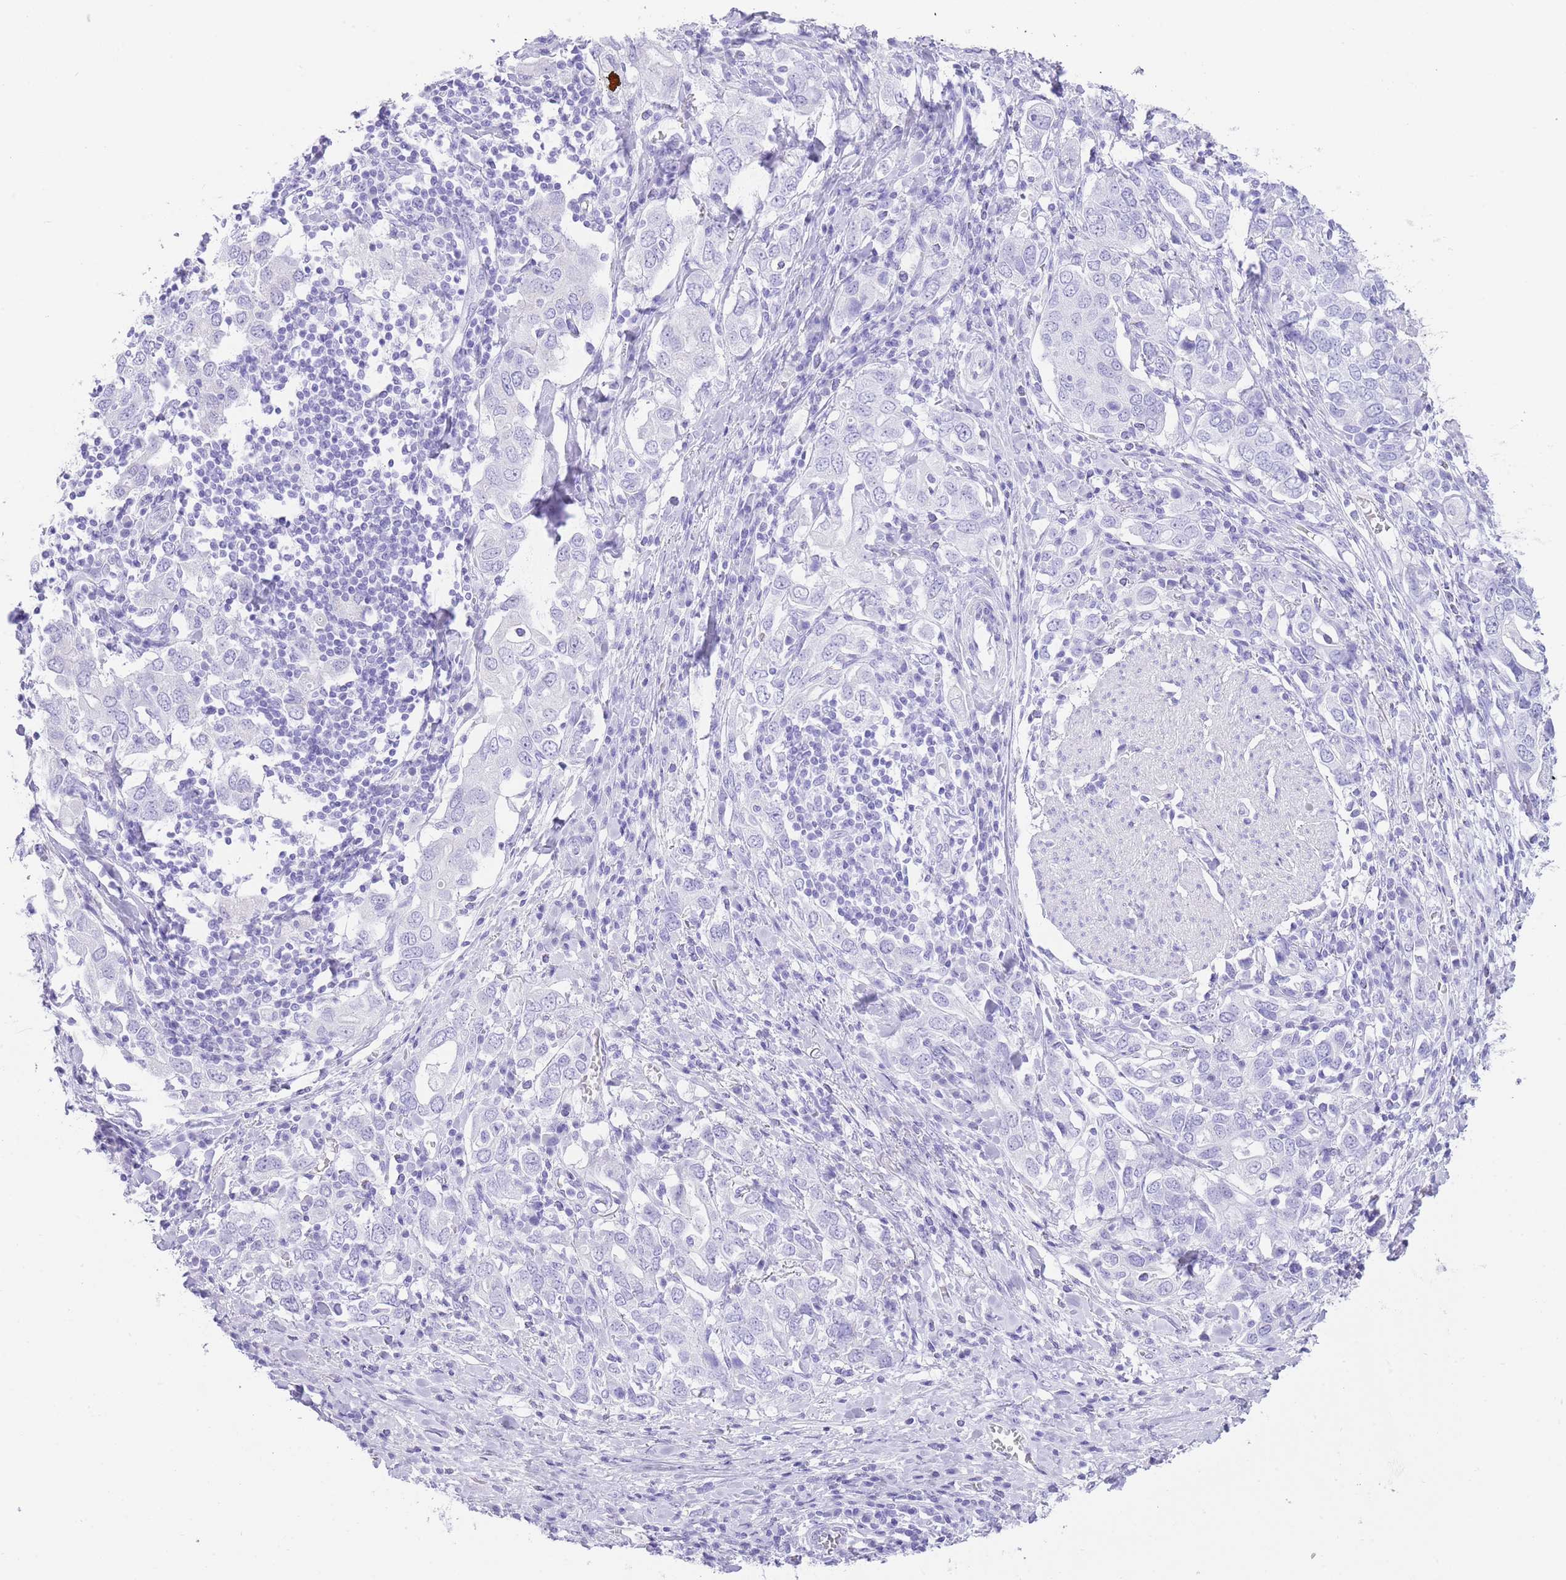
{"staining": {"intensity": "negative", "quantity": "none", "location": "none"}, "tissue": "stomach cancer", "cell_type": "Tumor cells", "image_type": "cancer", "snomed": [{"axis": "morphology", "description": "Adenocarcinoma, NOS"}, {"axis": "topography", "description": "Stomach, upper"}, {"axis": "topography", "description": "Stomach"}], "caption": "The IHC histopathology image has no significant positivity in tumor cells of stomach cancer tissue.", "gene": "ELOA2", "patient": {"sex": "male", "age": 62}}